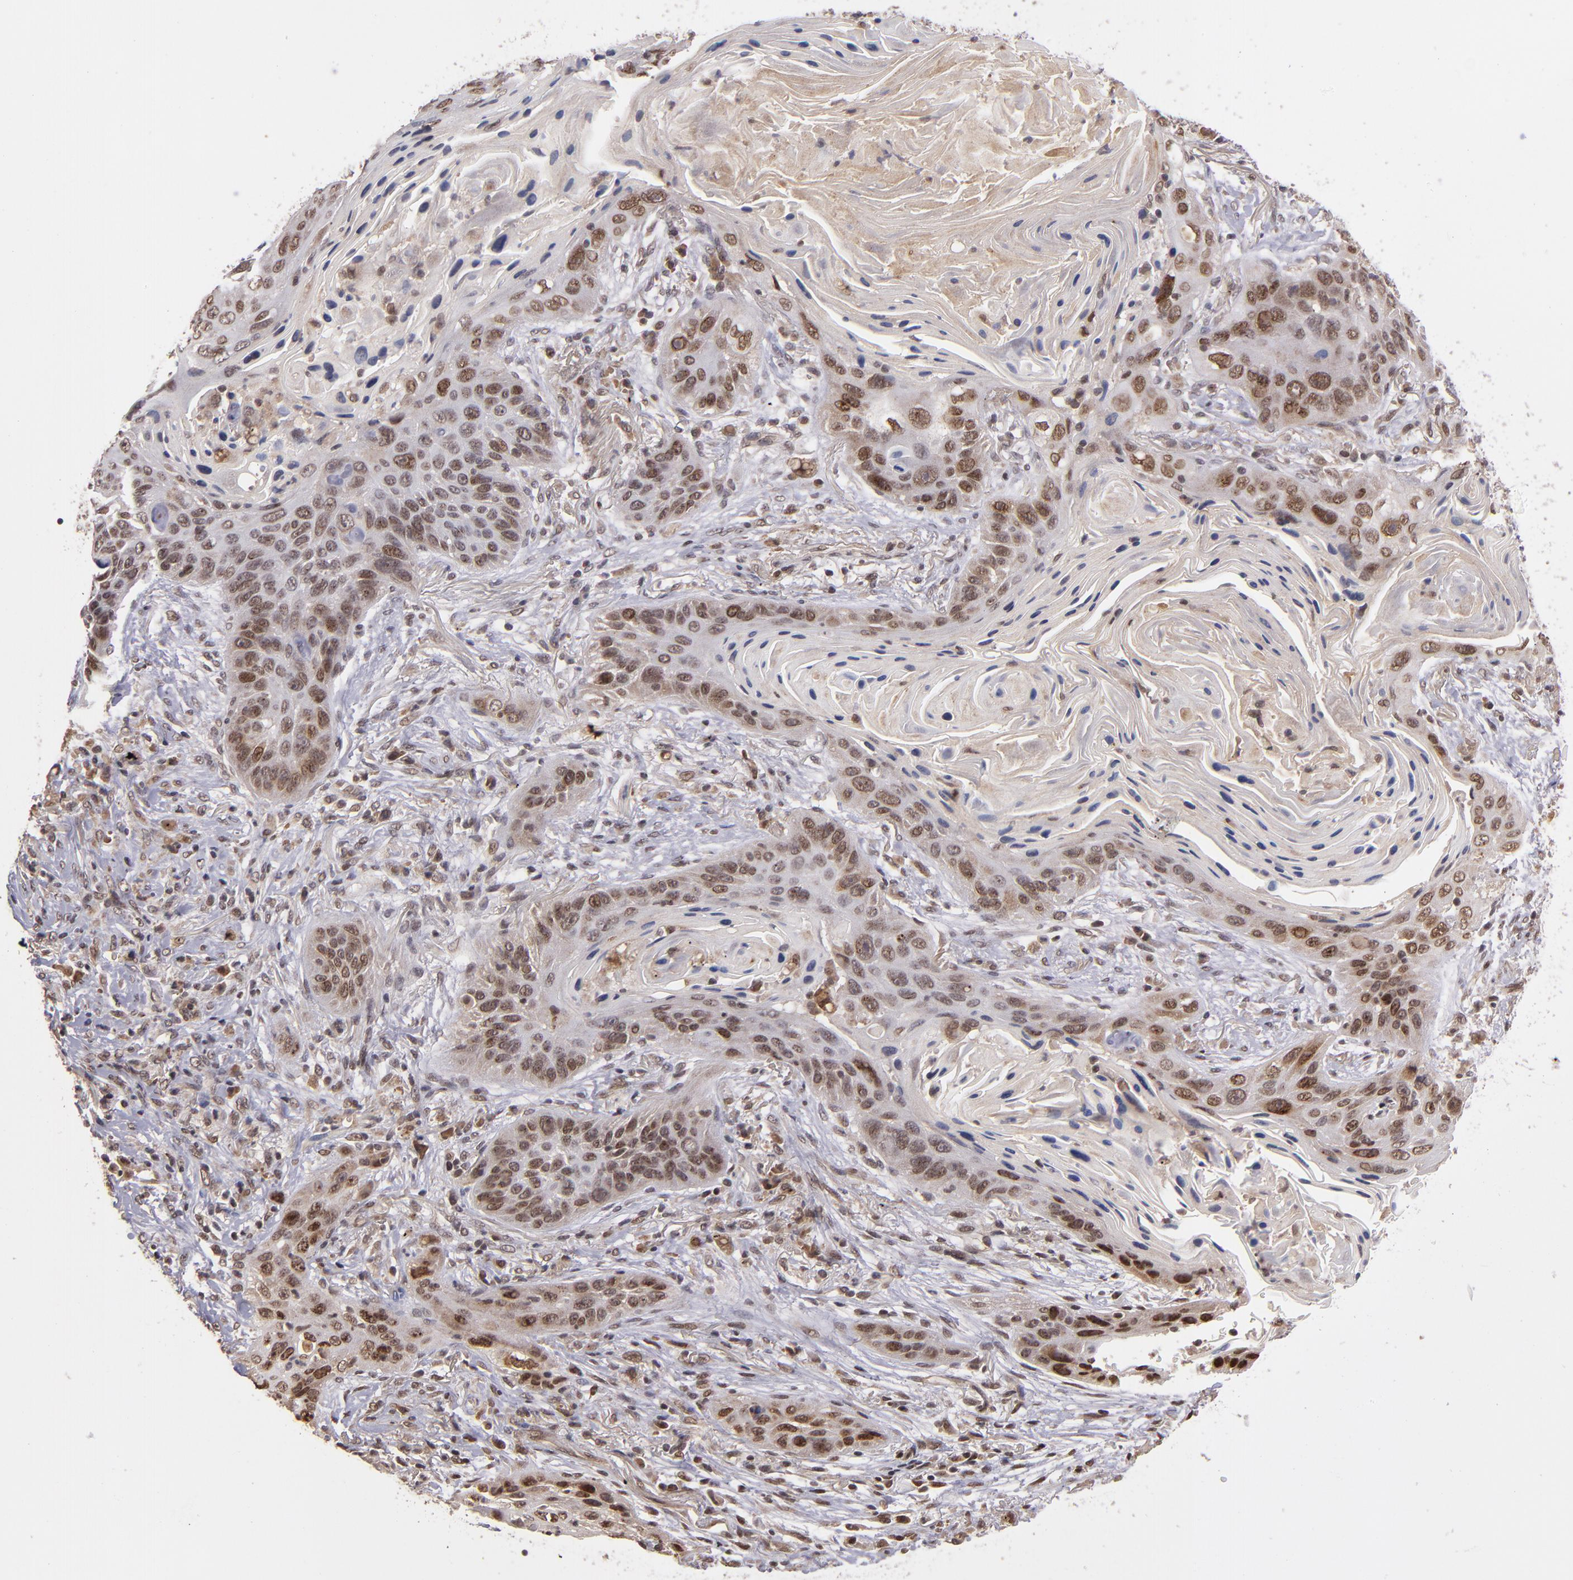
{"staining": {"intensity": "moderate", "quantity": ">75%", "location": "nuclear"}, "tissue": "lung cancer", "cell_type": "Tumor cells", "image_type": "cancer", "snomed": [{"axis": "morphology", "description": "Squamous cell carcinoma, NOS"}, {"axis": "topography", "description": "Lung"}], "caption": "Tumor cells show medium levels of moderate nuclear expression in about >75% of cells in human lung cancer (squamous cell carcinoma).", "gene": "ABHD12B", "patient": {"sex": "female", "age": 67}}